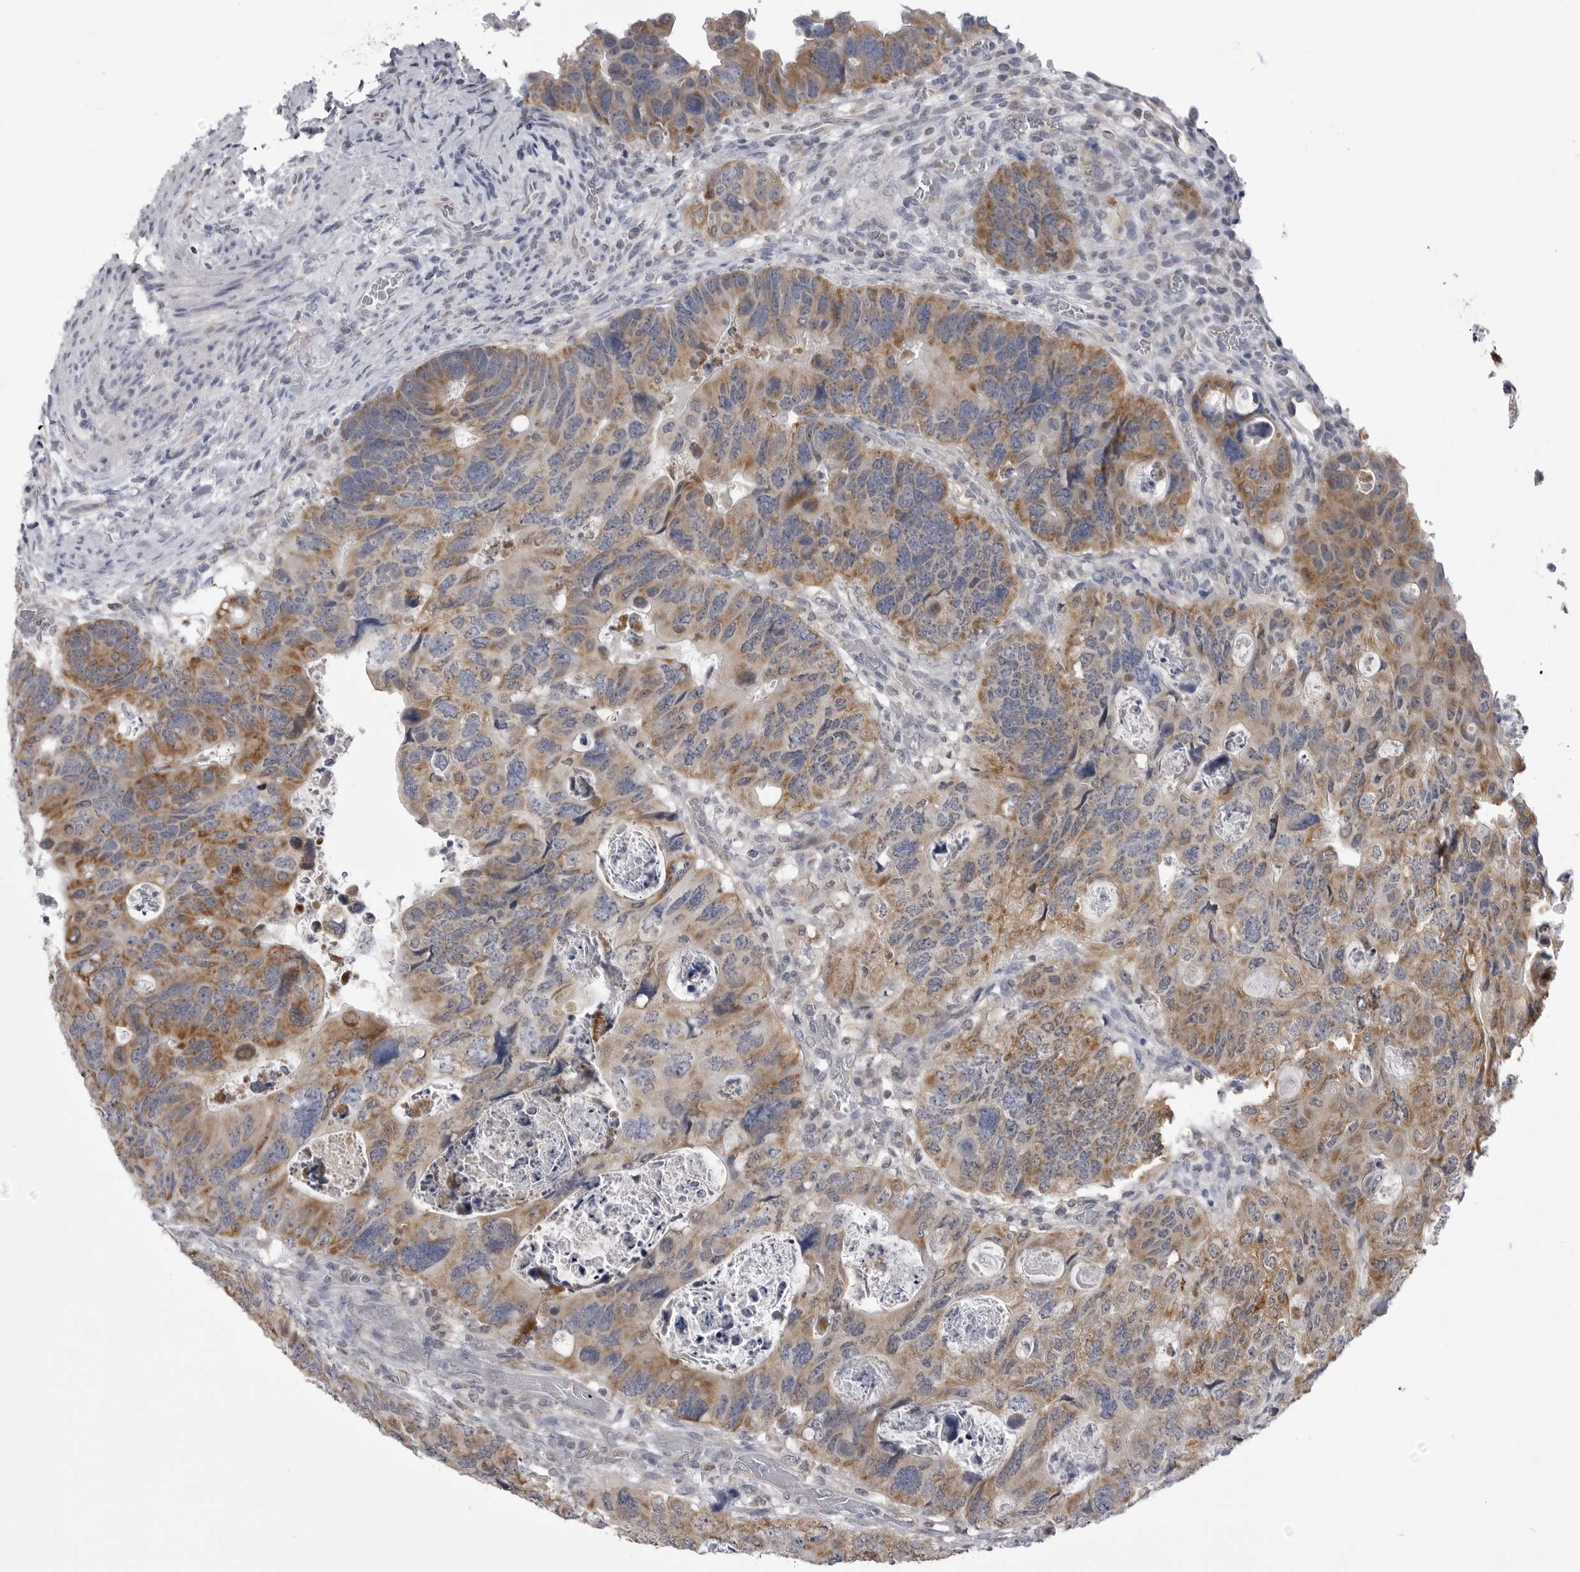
{"staining": {"intensity": "moderate", "quantity": ">75%", "location": "cytoplasmic/membranous"}, "tissue": "colorectal cancer", "cell_type": "Tumor cells", "image_type": "cancer", "snomed": [{"axis": "morphology", "description": "Adenocarcinoma, NOS"}, {"axis": "topography", "description": "Rectum"}], "caption": "Protein staining of colorectal adenocarcinoma tissue exhibits moderate cytoplasmic/membranous expression in approximately >75% of tumor cells.", "gene": "FH", "patient": {"sex": "male", "age": 59}}